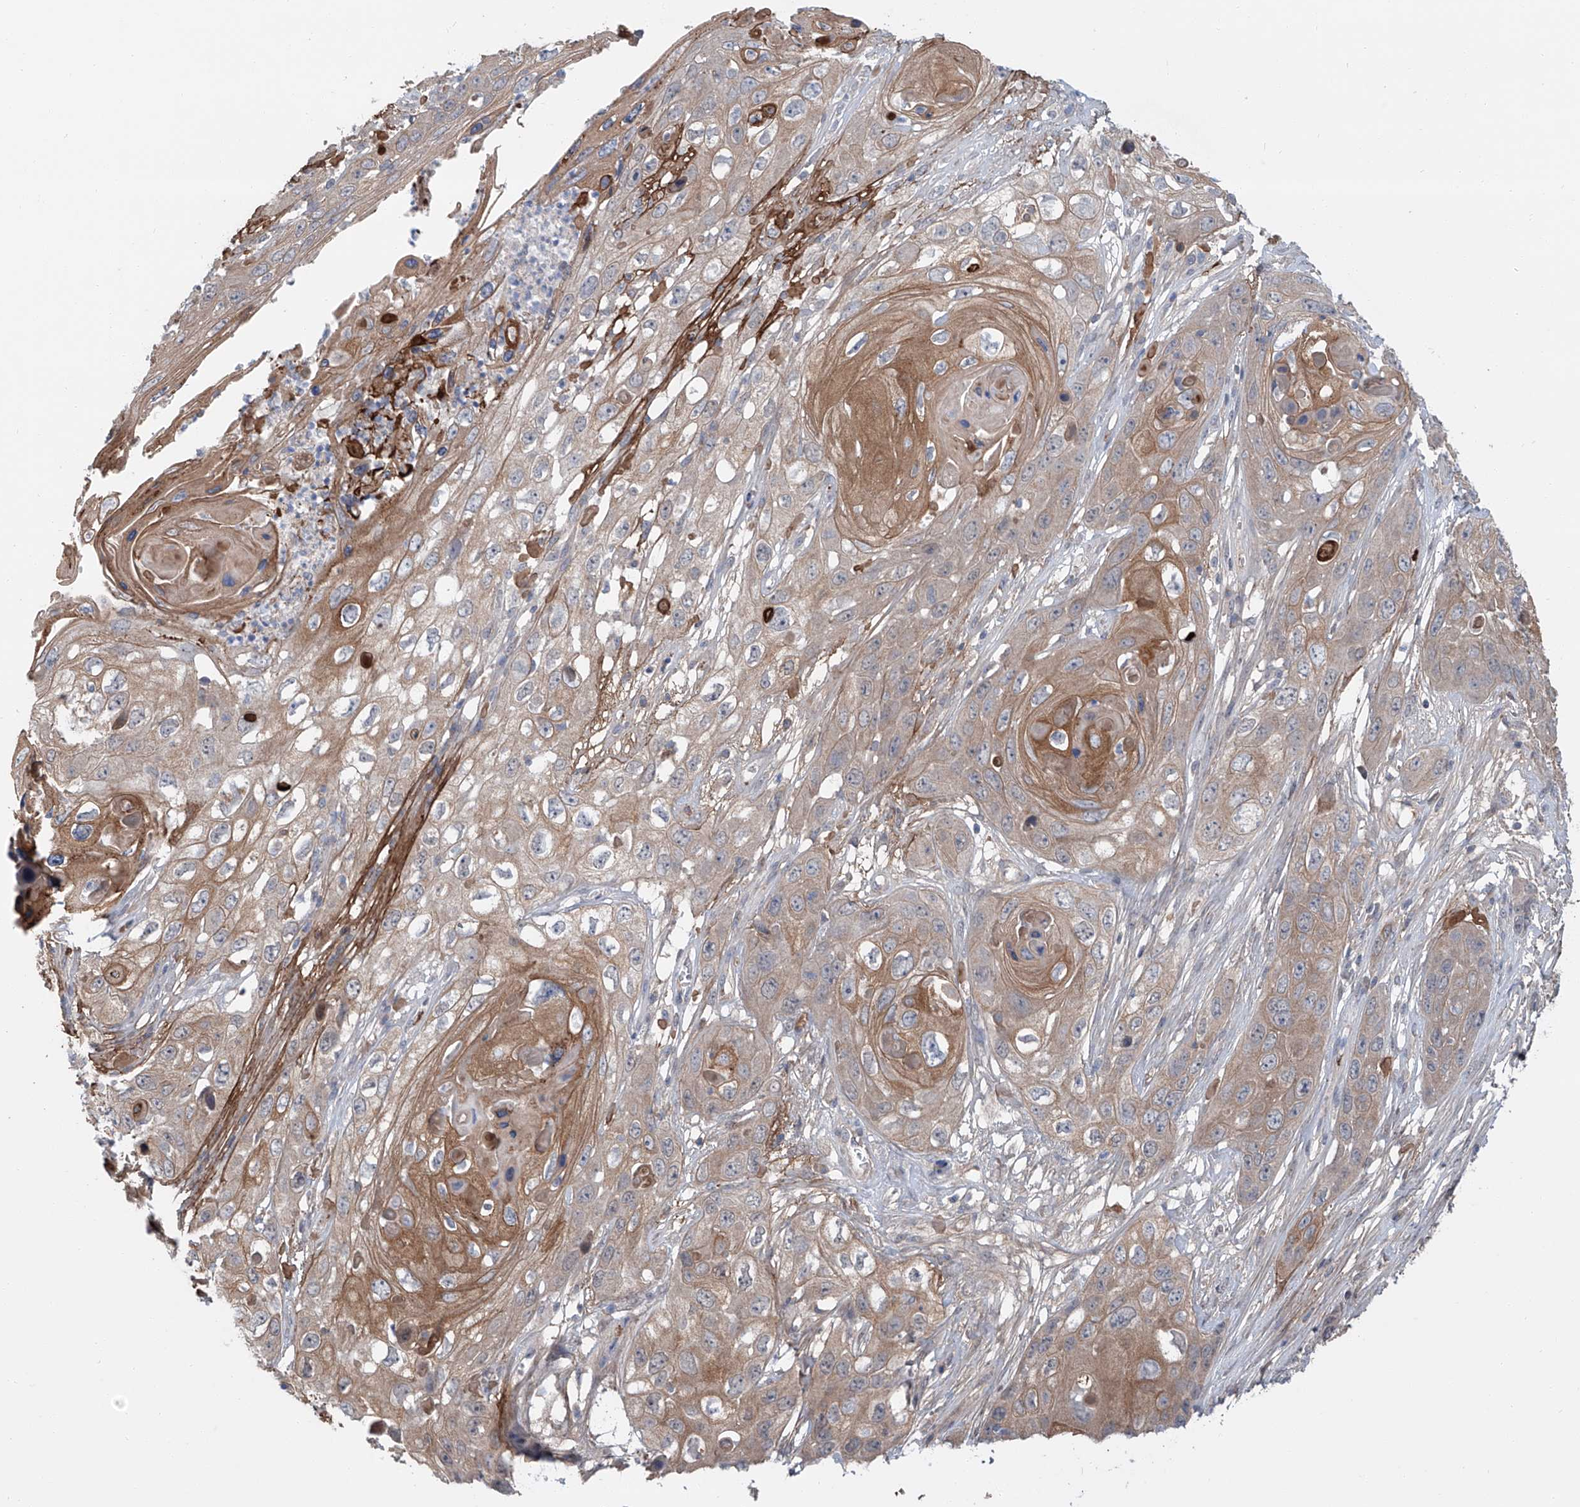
{"staining": {"intensity": "moderate", "quantity": ">75%", "location": "cytoplasmic/membranous"}, "tissue": "skin cancer", "cell_type": "Tumor cells", "image_type": "cancer", "snomed": [{"axis": "morphology", "description": "Squamous cell carcinoma, NOS"}, {"axis": "topography", "description": "Skin"}], "caption": "Skin cancer tissue reveals moderate cytoplasmic/membranous expression in approximately >75% of tumor cells, visualized by immunohistochemistry.", "gene": "SIX4", "patient": {"sex": "male", "age": 55}}